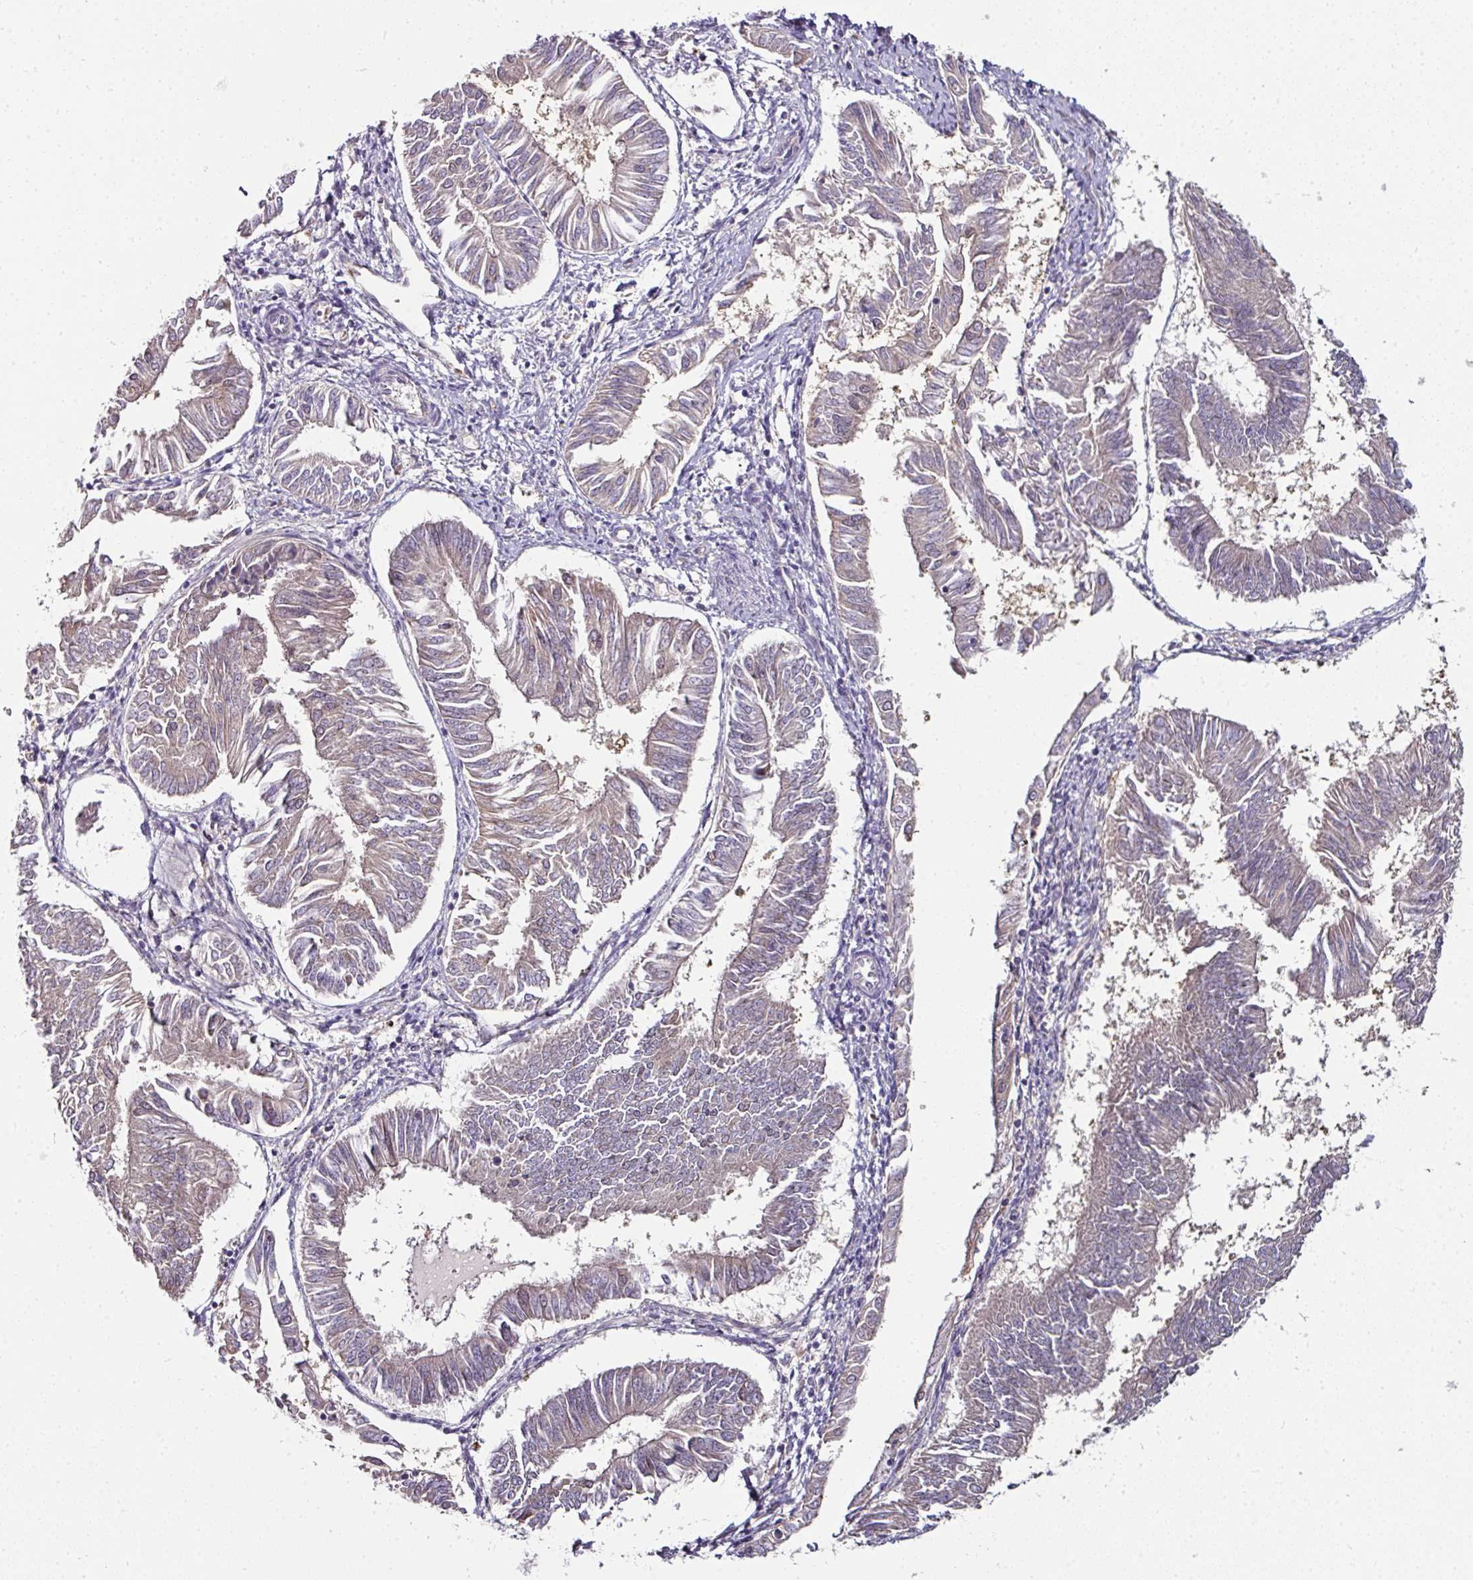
{"staining": {"intensity": "weak", "quantity": "<25%", "location": "cytoplasmic/membranous"}, "tissue": "endometrial cancer", "cell_type": "Tumor cells", "image_type": "cancer", "snomed": [{"axis": "morphology", "description": "Adenocarcinoma, NOS"}, {"axis": "topography", "description": "Endometrium"}], "caption": "Immunohistochemical staining of human endometrial cancer (adenocarcinoma) displays no significant positivity in tumor cells. (DAB immunohistochemistry (IHC) visualized using brightfield microscopy, high magnification).", "gene": "CTDSP2", "patient": {"sex": "female", "age": 58}}